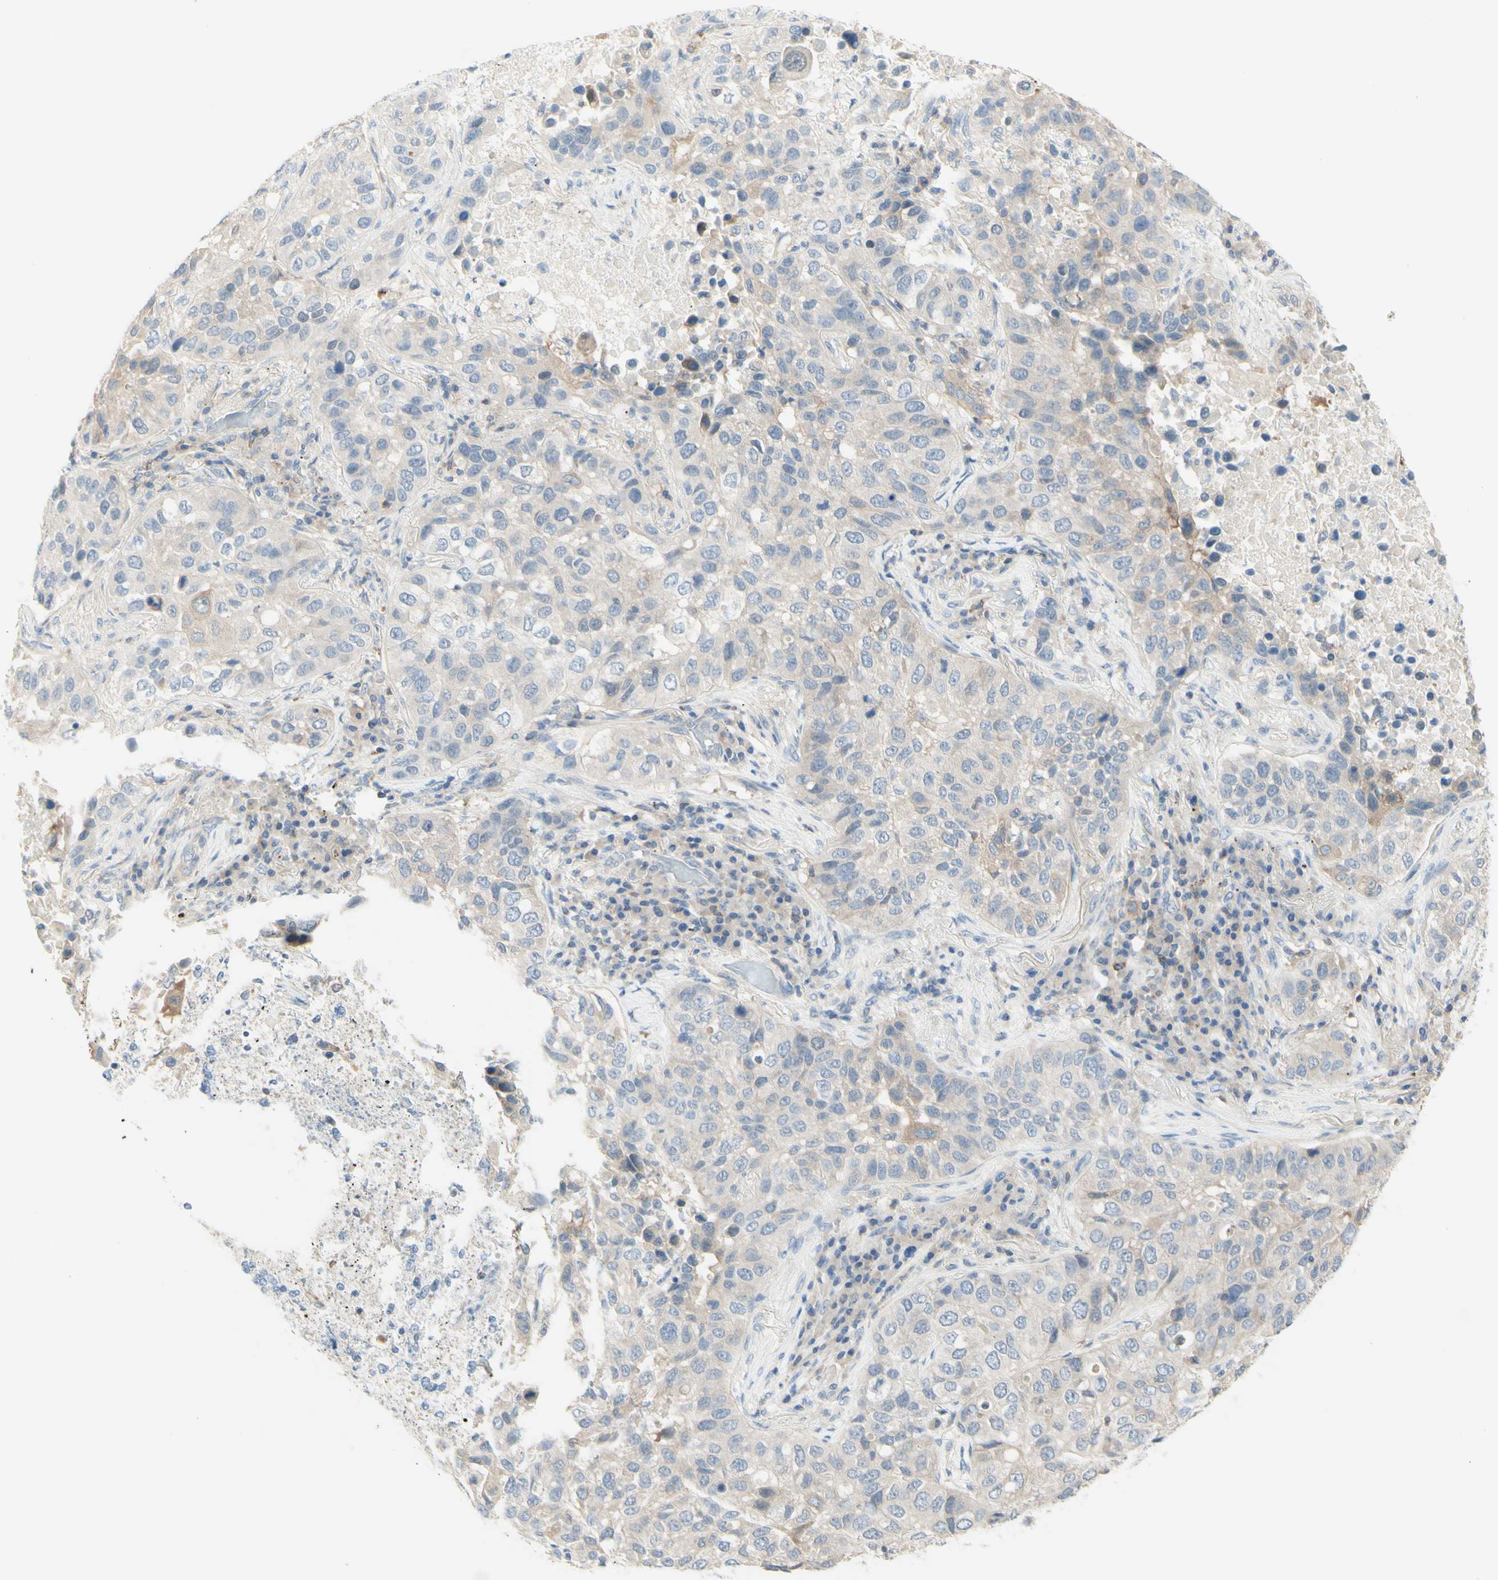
{"staining": {"intensity": "weak", "quantity": "<25%", "location": "cytoplasmic/membranous"}, "tissue": "lung cancer", "cell_type": "Tumor cells", "image_type": "cancer", "snomed": [{"axis": "morphology", "description": "Squamous cell carcinoma, NOS"}, {"axis": "topography", "description": "Lung"}], "caption": "Immunohistochemistry micrograph of human lung cancer (squamous cell carcinoma) stained for a protein (brown), which reveals no positivity in tumor cells. (DAB IHC, high magnification).", "gene": "MTM1", "patient": {"sex": "male", "age": 57}}